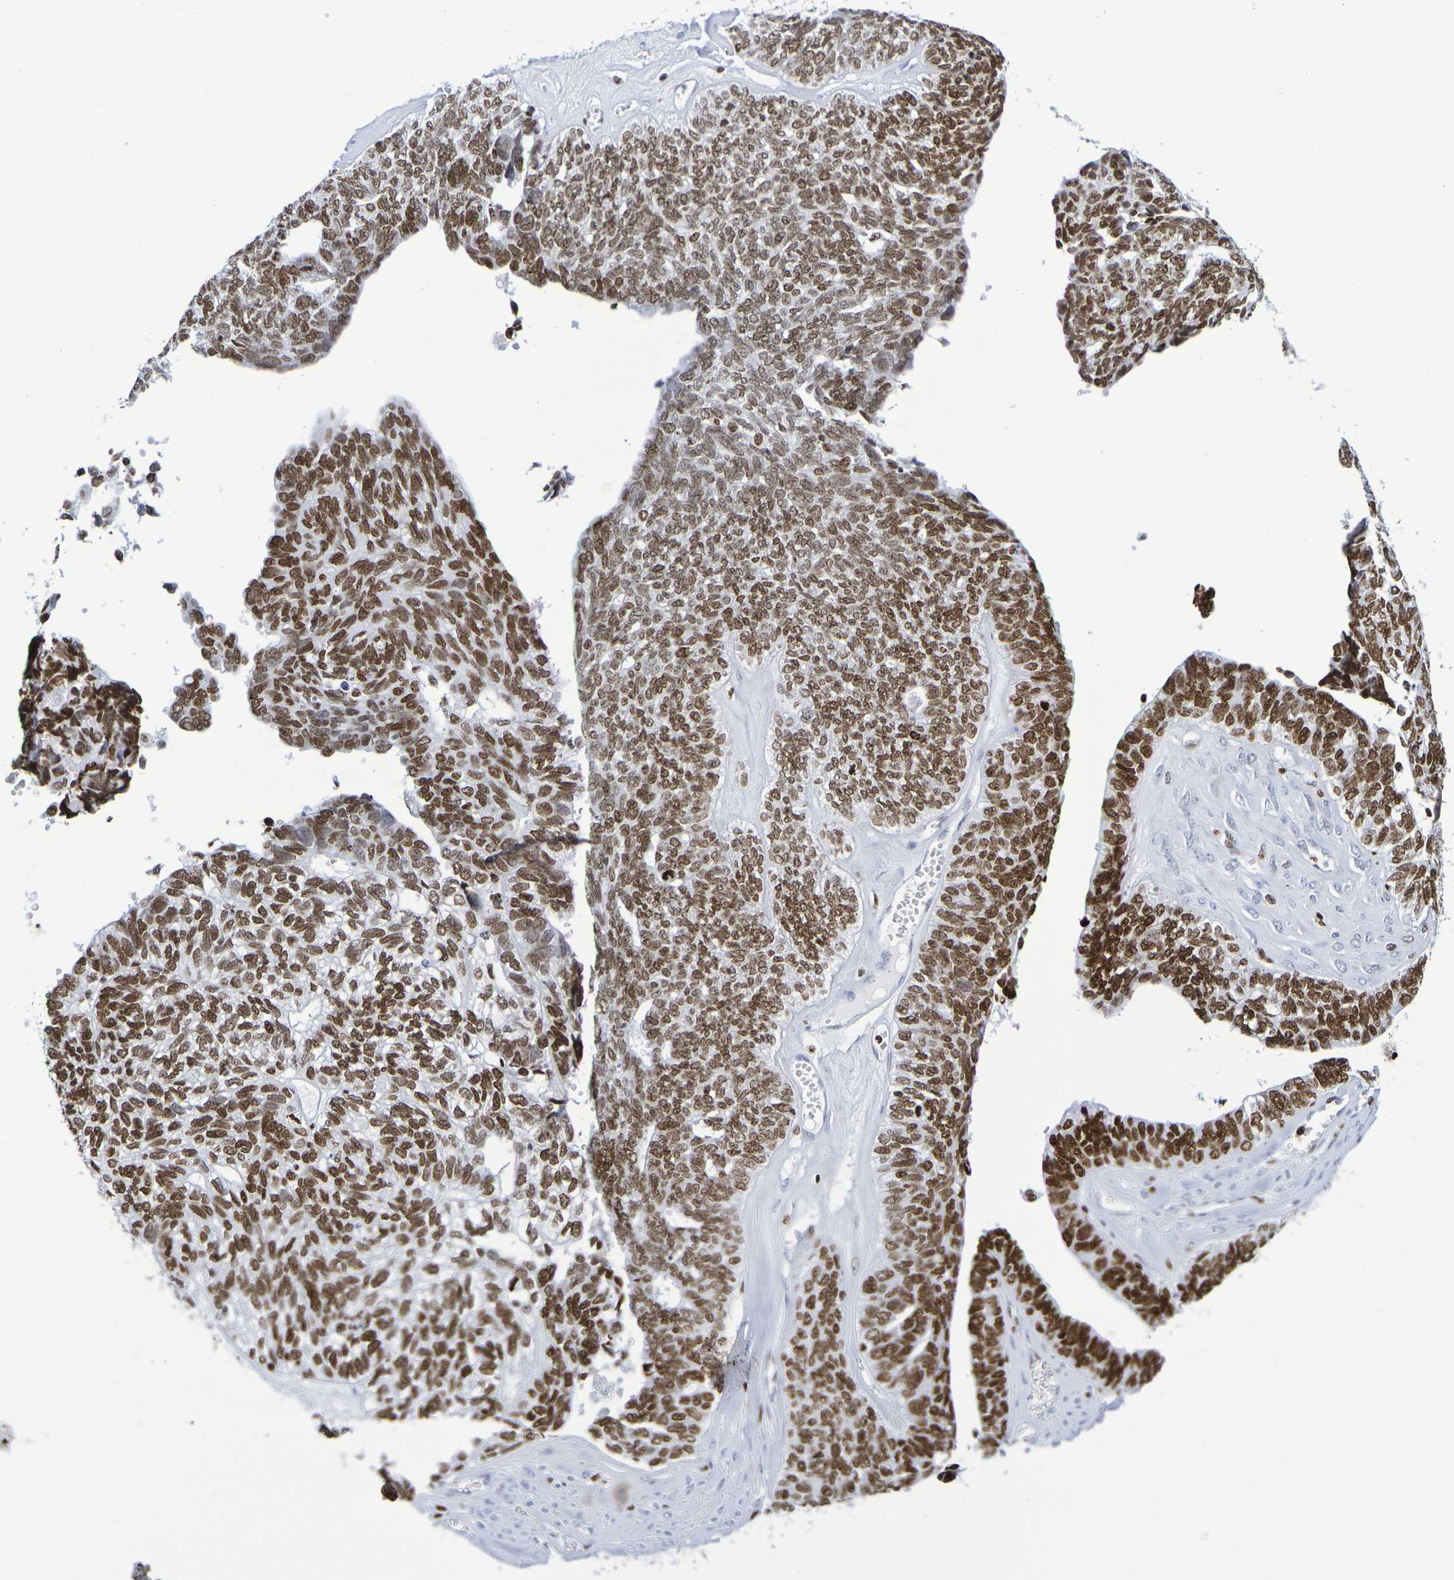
{"staining": {"intensity": "moderate", "quantity": ">75%", "location": "nuclear"}, "tissue": "ovarian cancer", "cell_type": "Tumor cells", "image_type": "cancer", "snomed": [{"axis": "morphology", "description": "Cystadenocarcinoma, serous, NOS"}, {"axis": "topography", "description": "Ovary"}], "caption": "IHC micrograph of ovarian cancer stained for a protein (brown), which displays medium levels of moderate nuclear staining in approximately >75% of tumor cells.", "gene": "H1-5", "patient": {"sex": "female", "age": 79}}